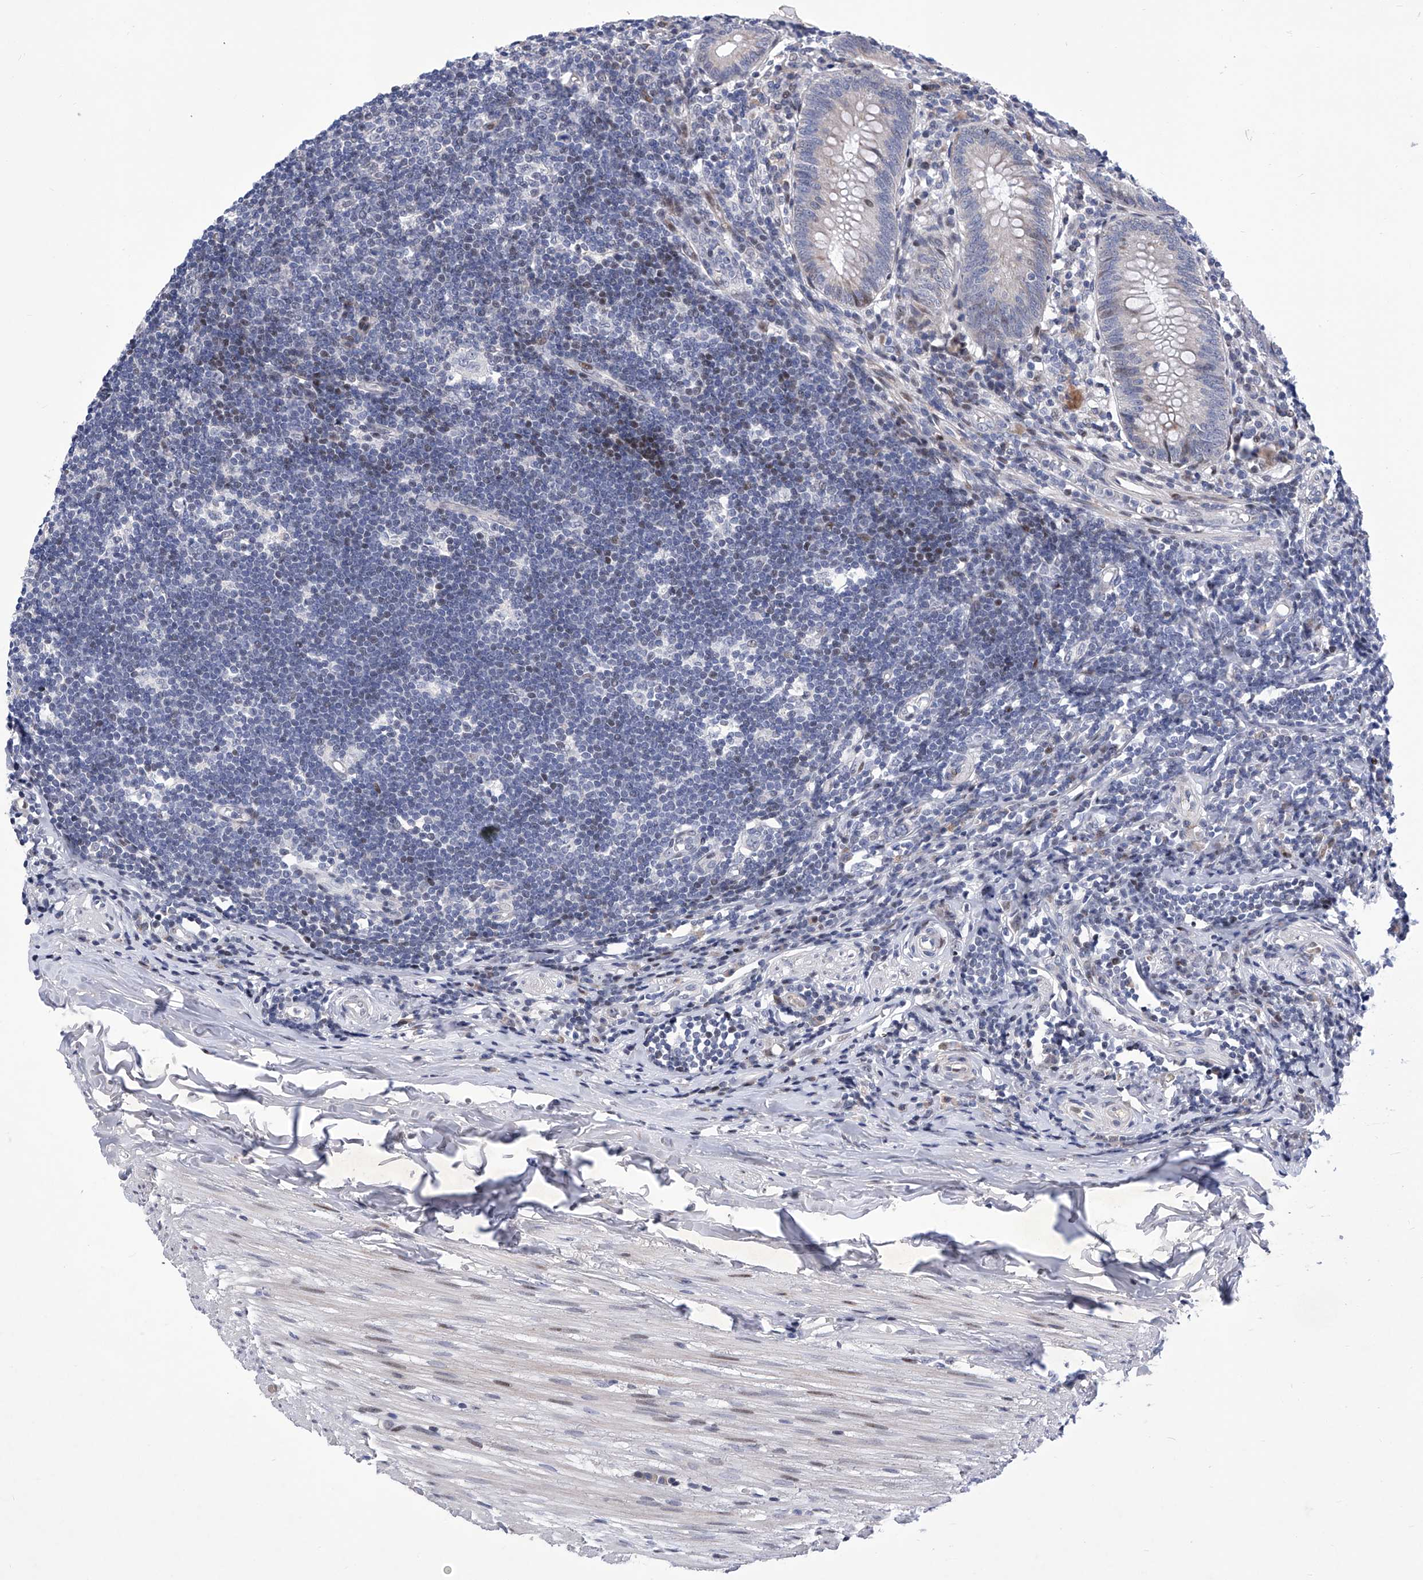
{"staining": {"intensity": "moderate", "quantity": "<25%", "location": "cytoplasmic/membranous,nuclear"}, "tissue": "appendix", "cell_type": "Glandular cells", "image_type": "normal", "snomed": [{"axis": "morphology", "description": "Normal tissue, NOS"}, {"axis": "topography", "description": "Appendix"}], "caption": "This is an image of immunohistochemistry staining of benign appendix, which shows moderate staining in the cytoplasmic/membranous,nuclear of glandular cells.", "gene": "NUFIP1", "patient": {"sex": "female", "age": 54}}